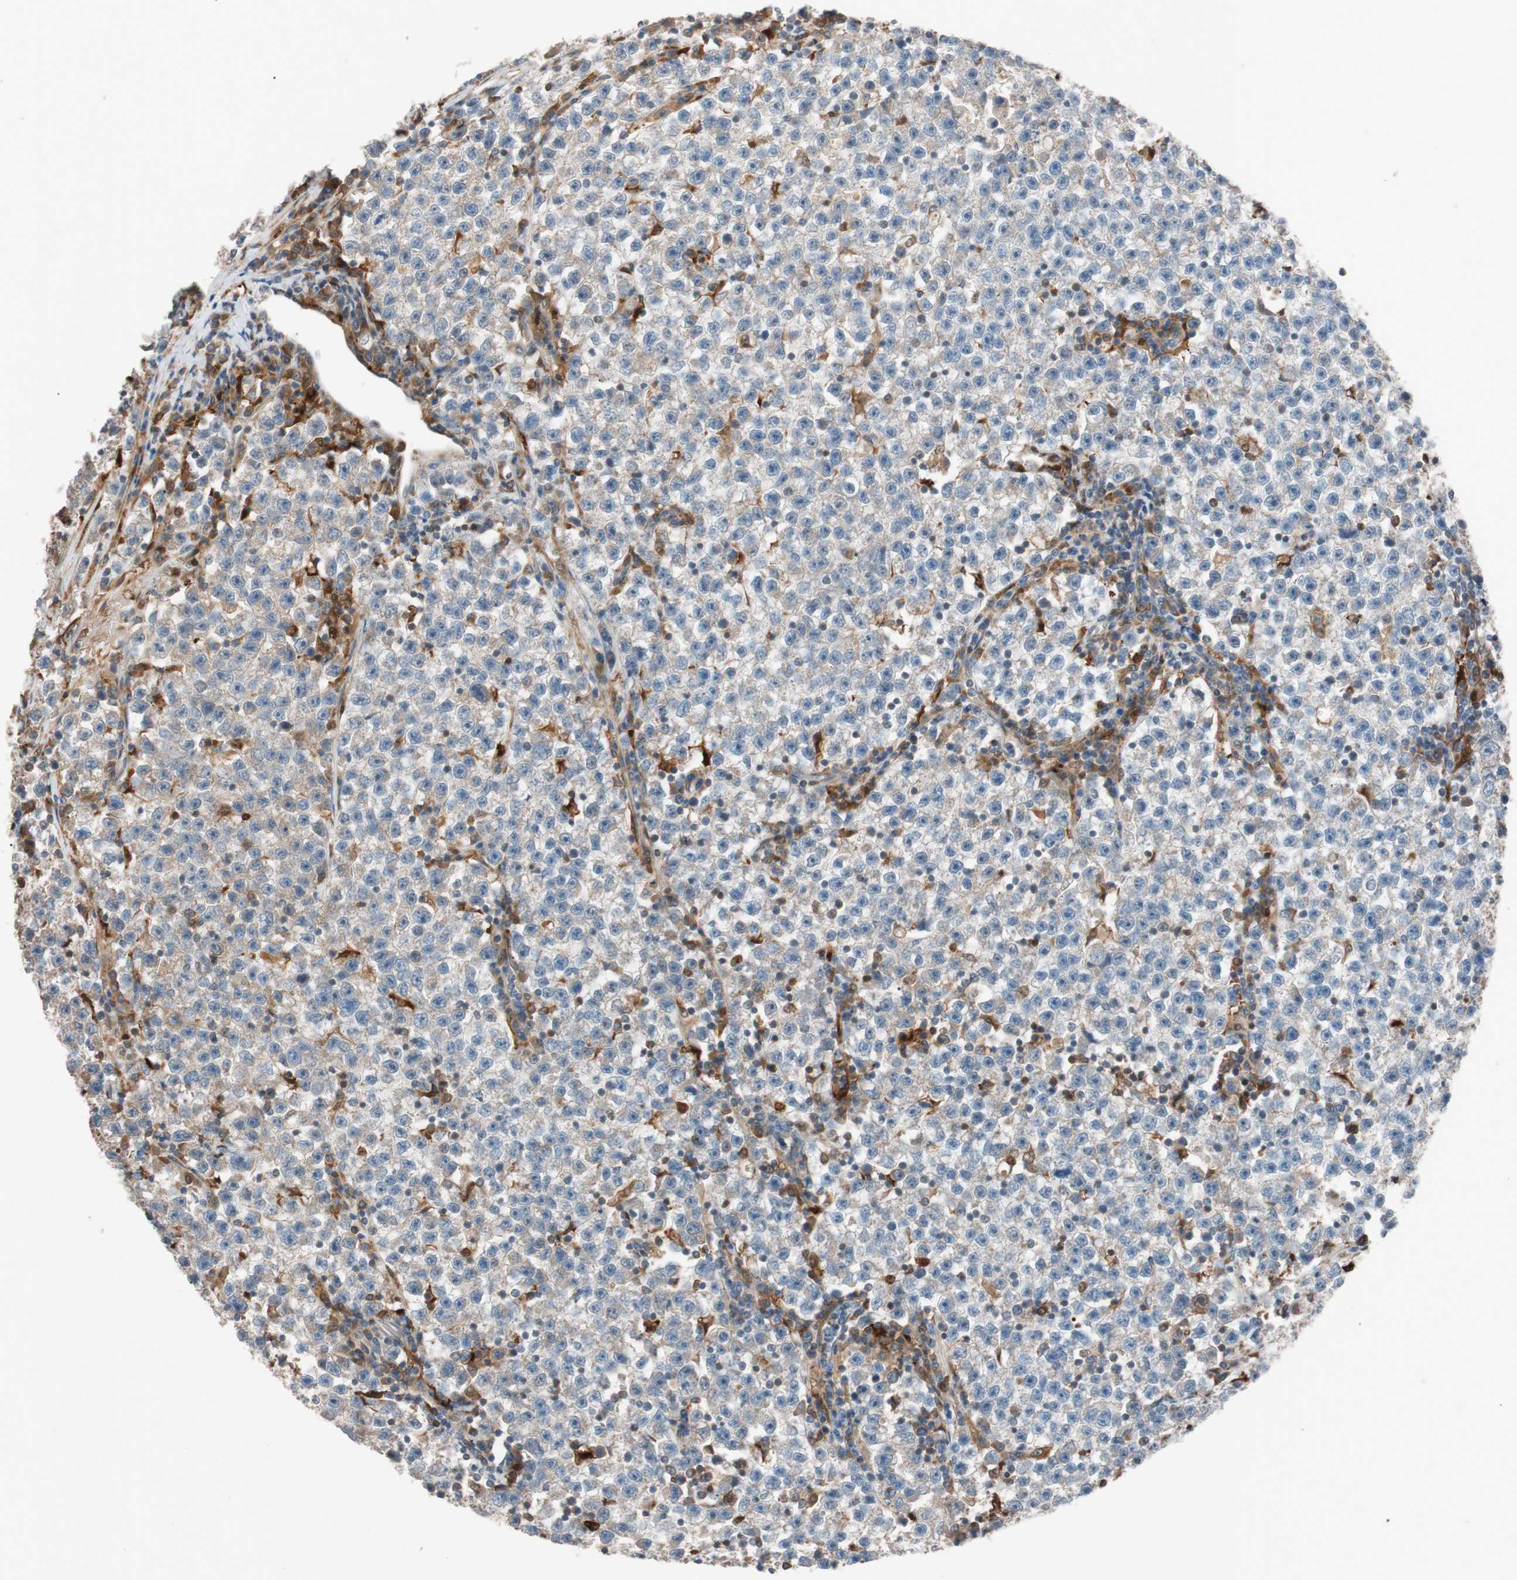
{"staining": {"intensity": "weak", "quantity": "25%-75%", "location": "cytoplasmic/membranous"}, "tissue": "testis cancer", "cell_type": "Tumor cells", "image_type": "cancer", "snomed": [{"axis": "morphology", "description": "Seminoma, NOS"}, {"axis": "topography", "description": "Testis"}], "caption": "A brown stain shows weak cytoplasmic/membranous expression of a protein in testis cancer (seminoma) tumor cells. (Brightfield microscopy of DAB IHC at high magnification).", "gene": "FAAH", "patient": {"sex": "male", "age": 22}}